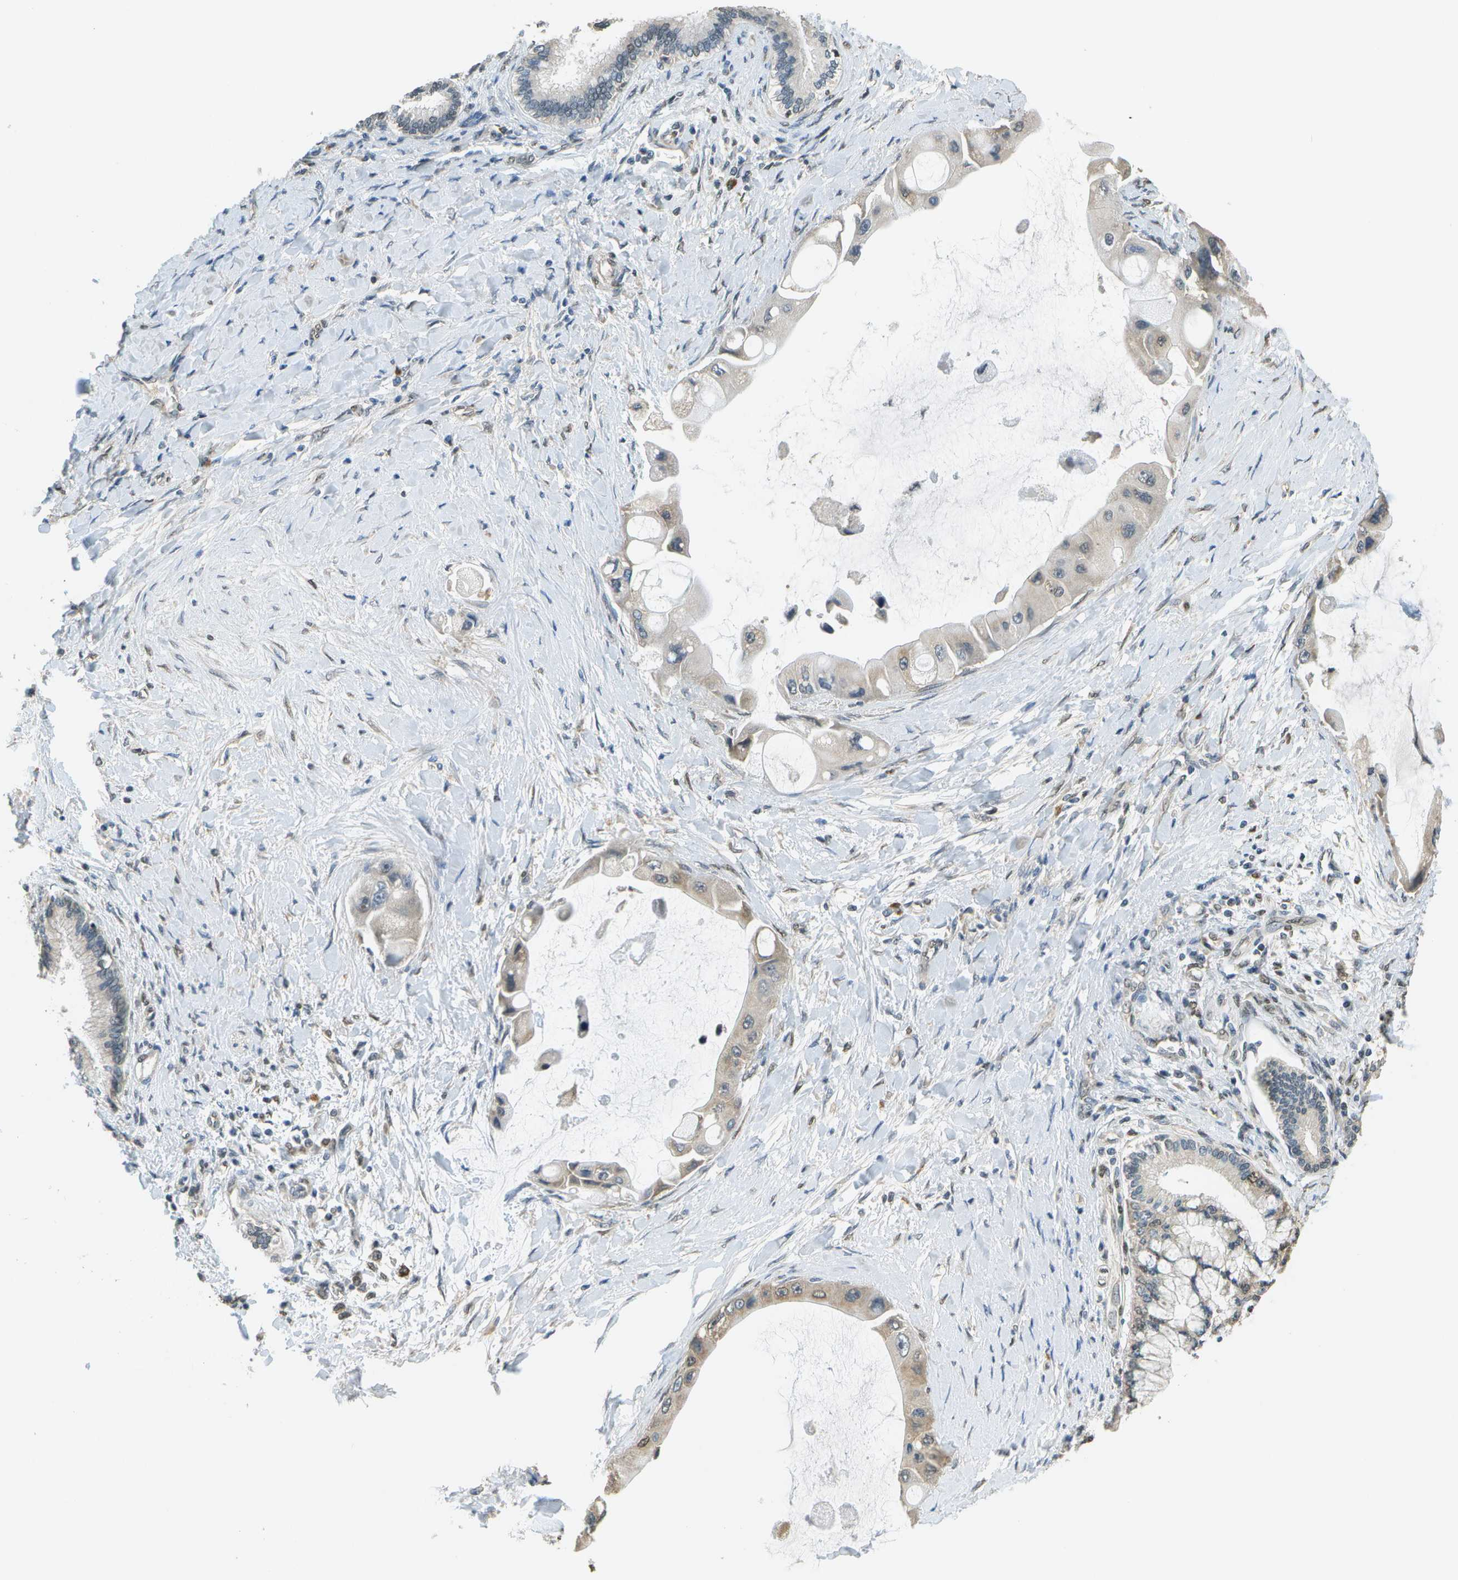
{"staining": {"intensity": "weak", "quantity": "25%-75%", "location": "cytoplasmic/membranous,nuclear"}, "tissue": "liver cancer", "cell_type": "Tumor cells", "image_type": "cancer", "snomed": [{"axis": "morphology", "description": "Normal tissue, NOS"}, {"axis": "morphology", "description": "Cholangiocarcinoma"}, {"axis": "topography", "description": "Liver"}, {"axis": "topography", "description": "Peripheral nerve tissue"}], "caption": "A high-resolution histopathology image shows immunohistochemistry (IHC) staining of liver cholangiocarcinoma, which displays weak cytoplasmic/membranous and nuclear expression in about 25%-75% of tumor cells. Nuclei are stained in blue.", "gene": "ABL2", "patient": {"sex": "male", "age": 50}}